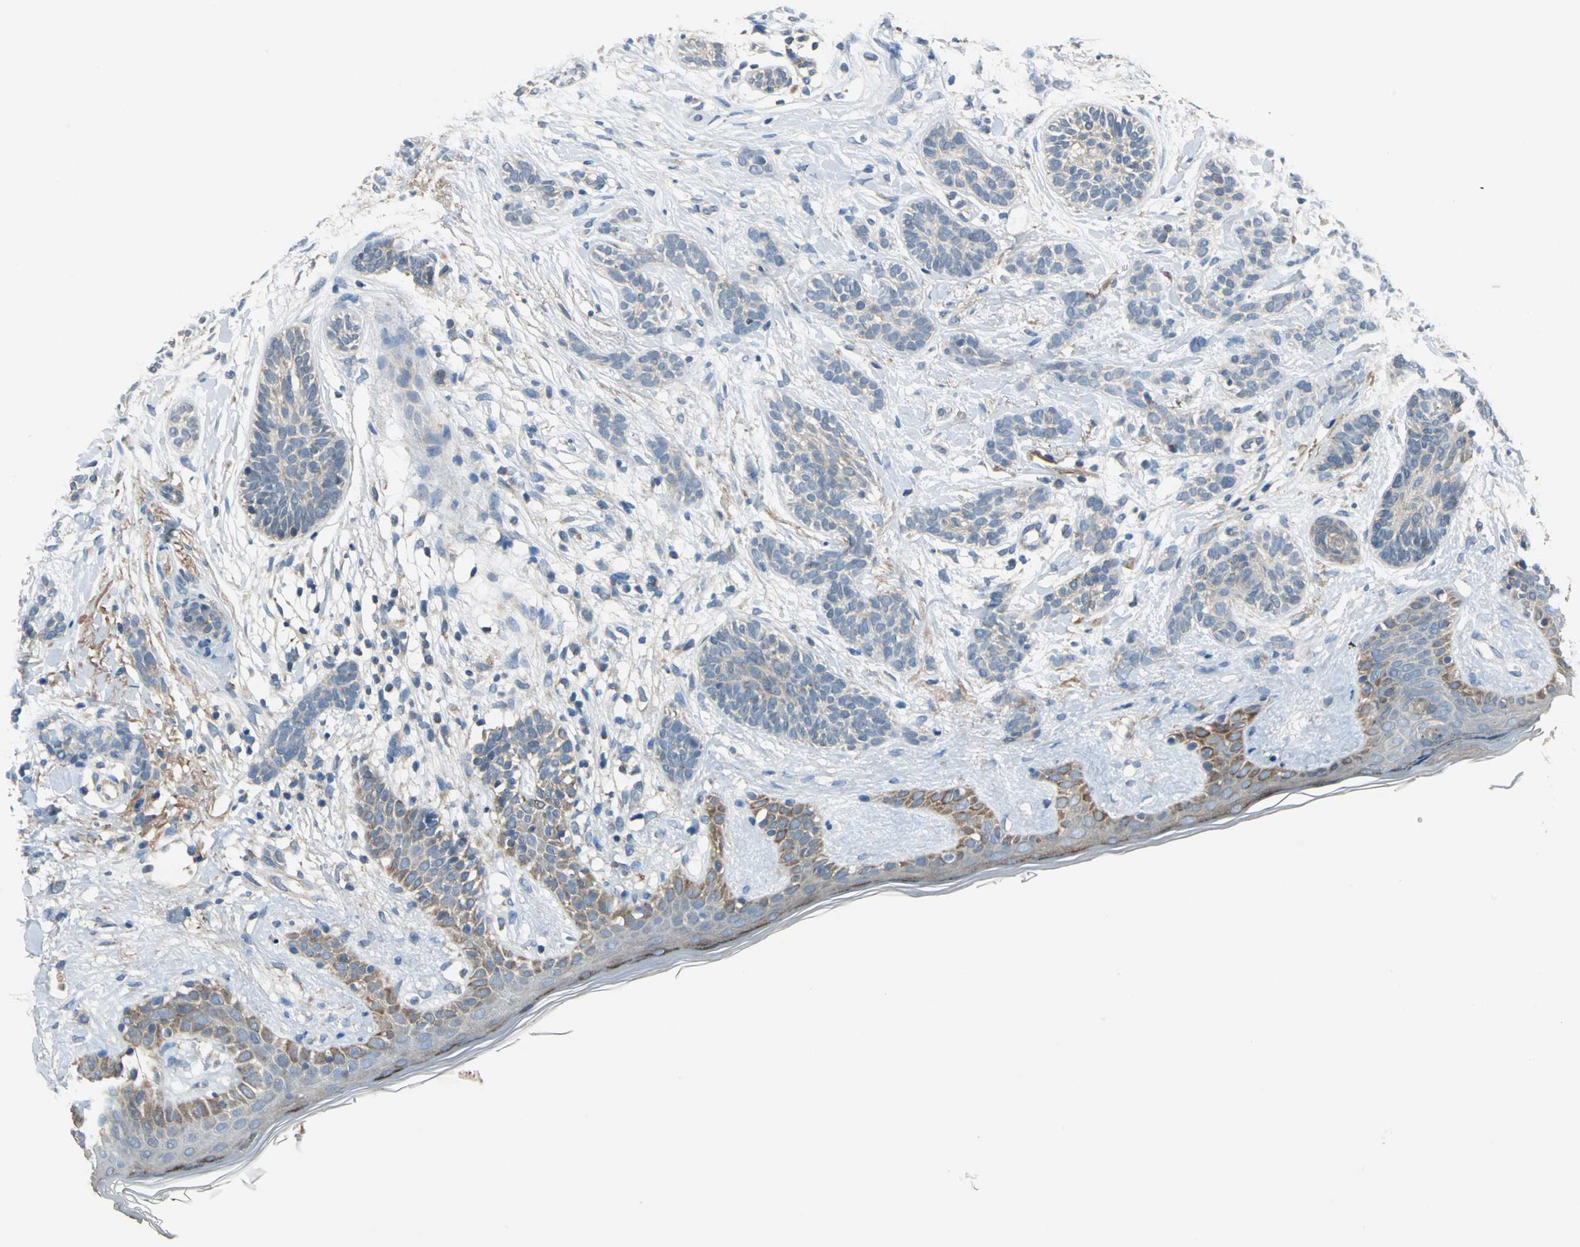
{"staining": {"intensity": "negative", "quantity": "none", "location": "none"}, "tissue": "skin cancer", "cell_type": "Tumor cells", "image_type": "cancer", "snomed": [{"axis": "morphology", "description": "Normal tissue, NOS"}, {"axis": "morphology", "description": "Basal cell carcinoma"}, {"axis": "topography", "description": "Skin"}], "caption": "Immunohistochemical staining of human skin cancer exhibits no significant staining in tumor cells.", "gene": "TRAK1", "patient": {"sex": "male", "age": 63}}